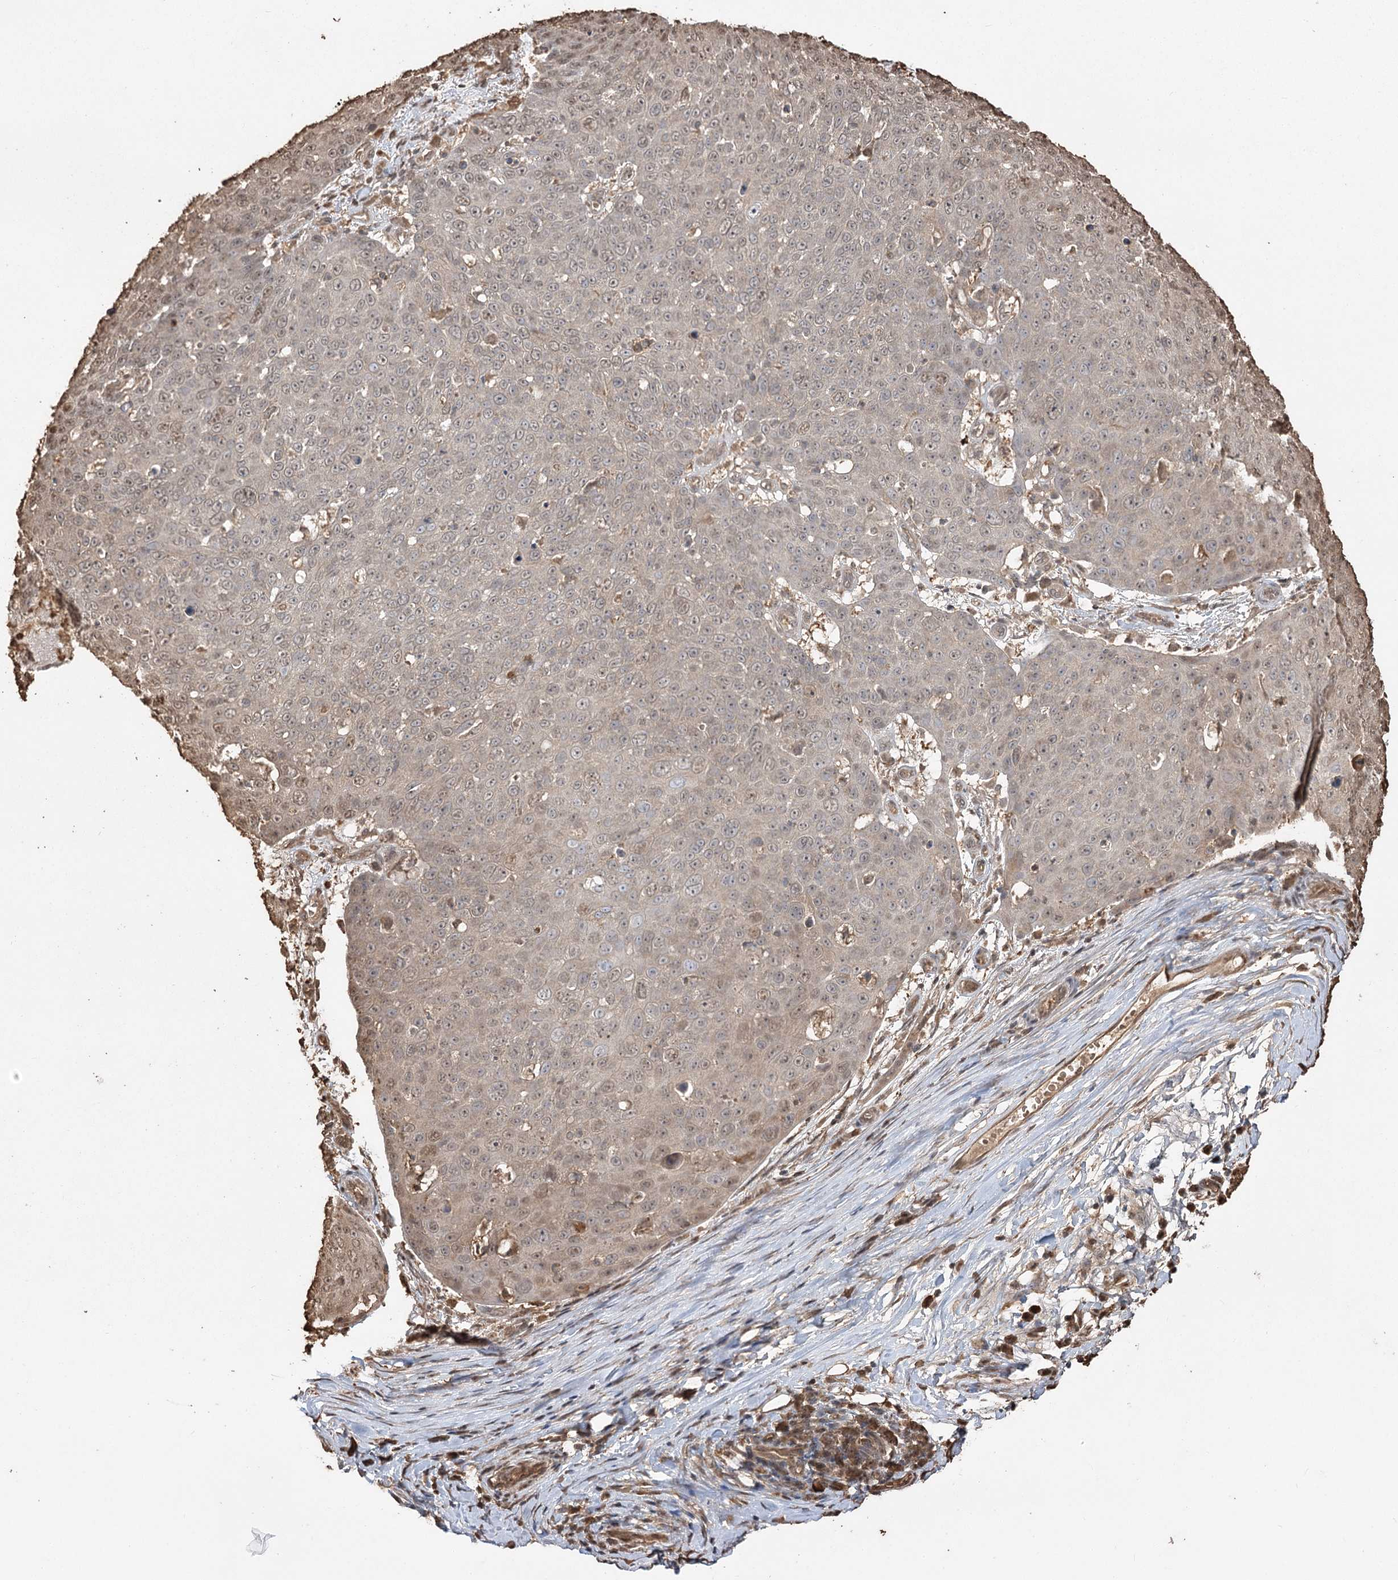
{"staining": {"intensity": "weak", "quantity": "25%-75%", "location": "nuclear"}, "tissue": "skin cancer", "cell_type": "Tumor cells", "image_type": "cancer", "snomed": [{"axis": "morphology", "description": "Squamous cell carcinoma, NOS"}, {"axis": "topography", "description": "Skin"}], "caption": "Skin squamous cell carcinoma tissue demonstrates weak nuclear positivity in about 25%-75% of tumor cells, visualized by immunohistochemistry.", "gene": "PLCH1", "patient": {"sex": "male", "age": 71}}